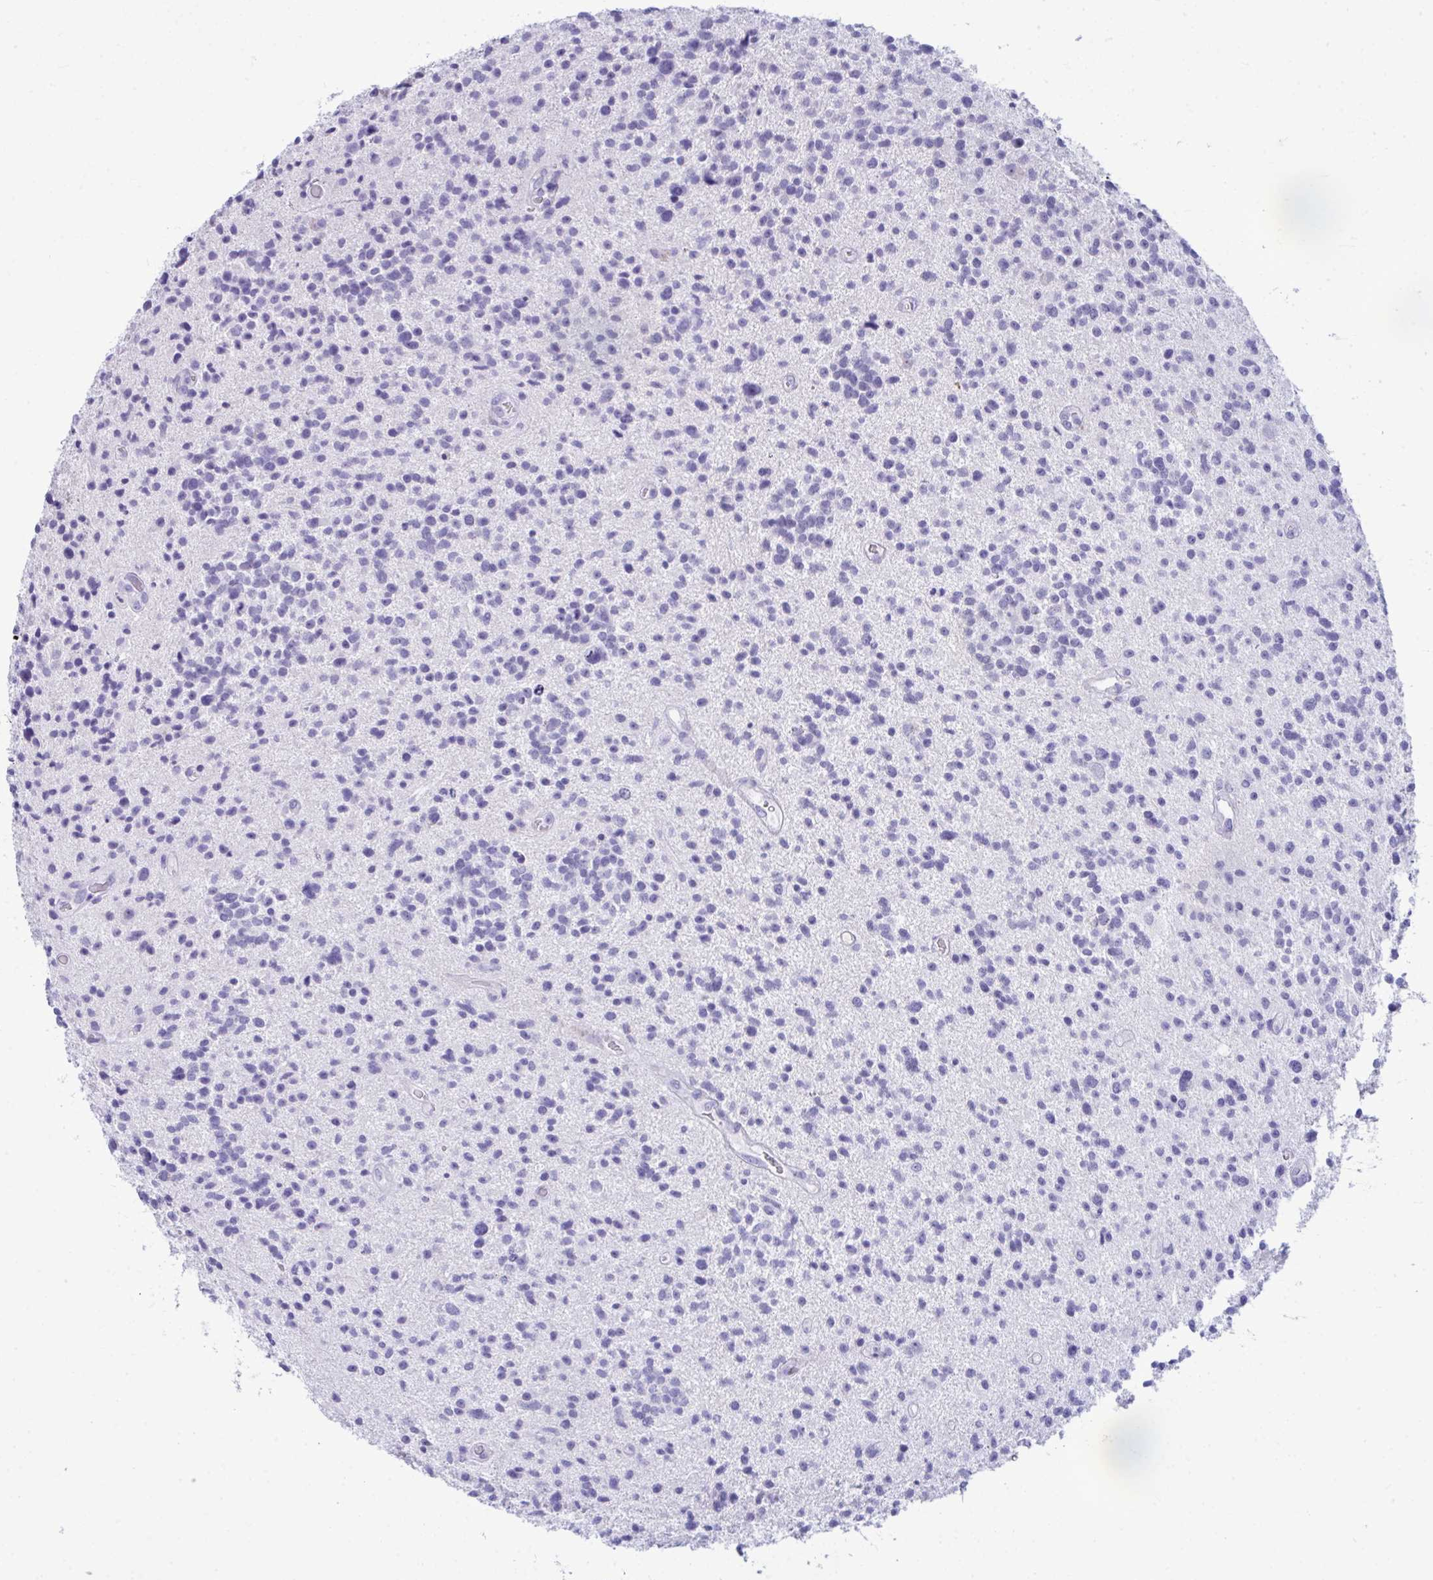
{"staining": {"intensity": "negative", "quantity": "none", "location": "none"}, "tissue": "glioma", "cell_type": "Tumor cells", "image_type": "cancer", "snomed": [{"axis": "morphology", "description": "Glioma, malignant, High grade"}, {"axis": "topography", "description": "Brain"}], "caption": "The image demonstrates no staining of tumor cells in glioma.", "gene": "PIGZ", "patient": {"sex": "male", "age": 29}}